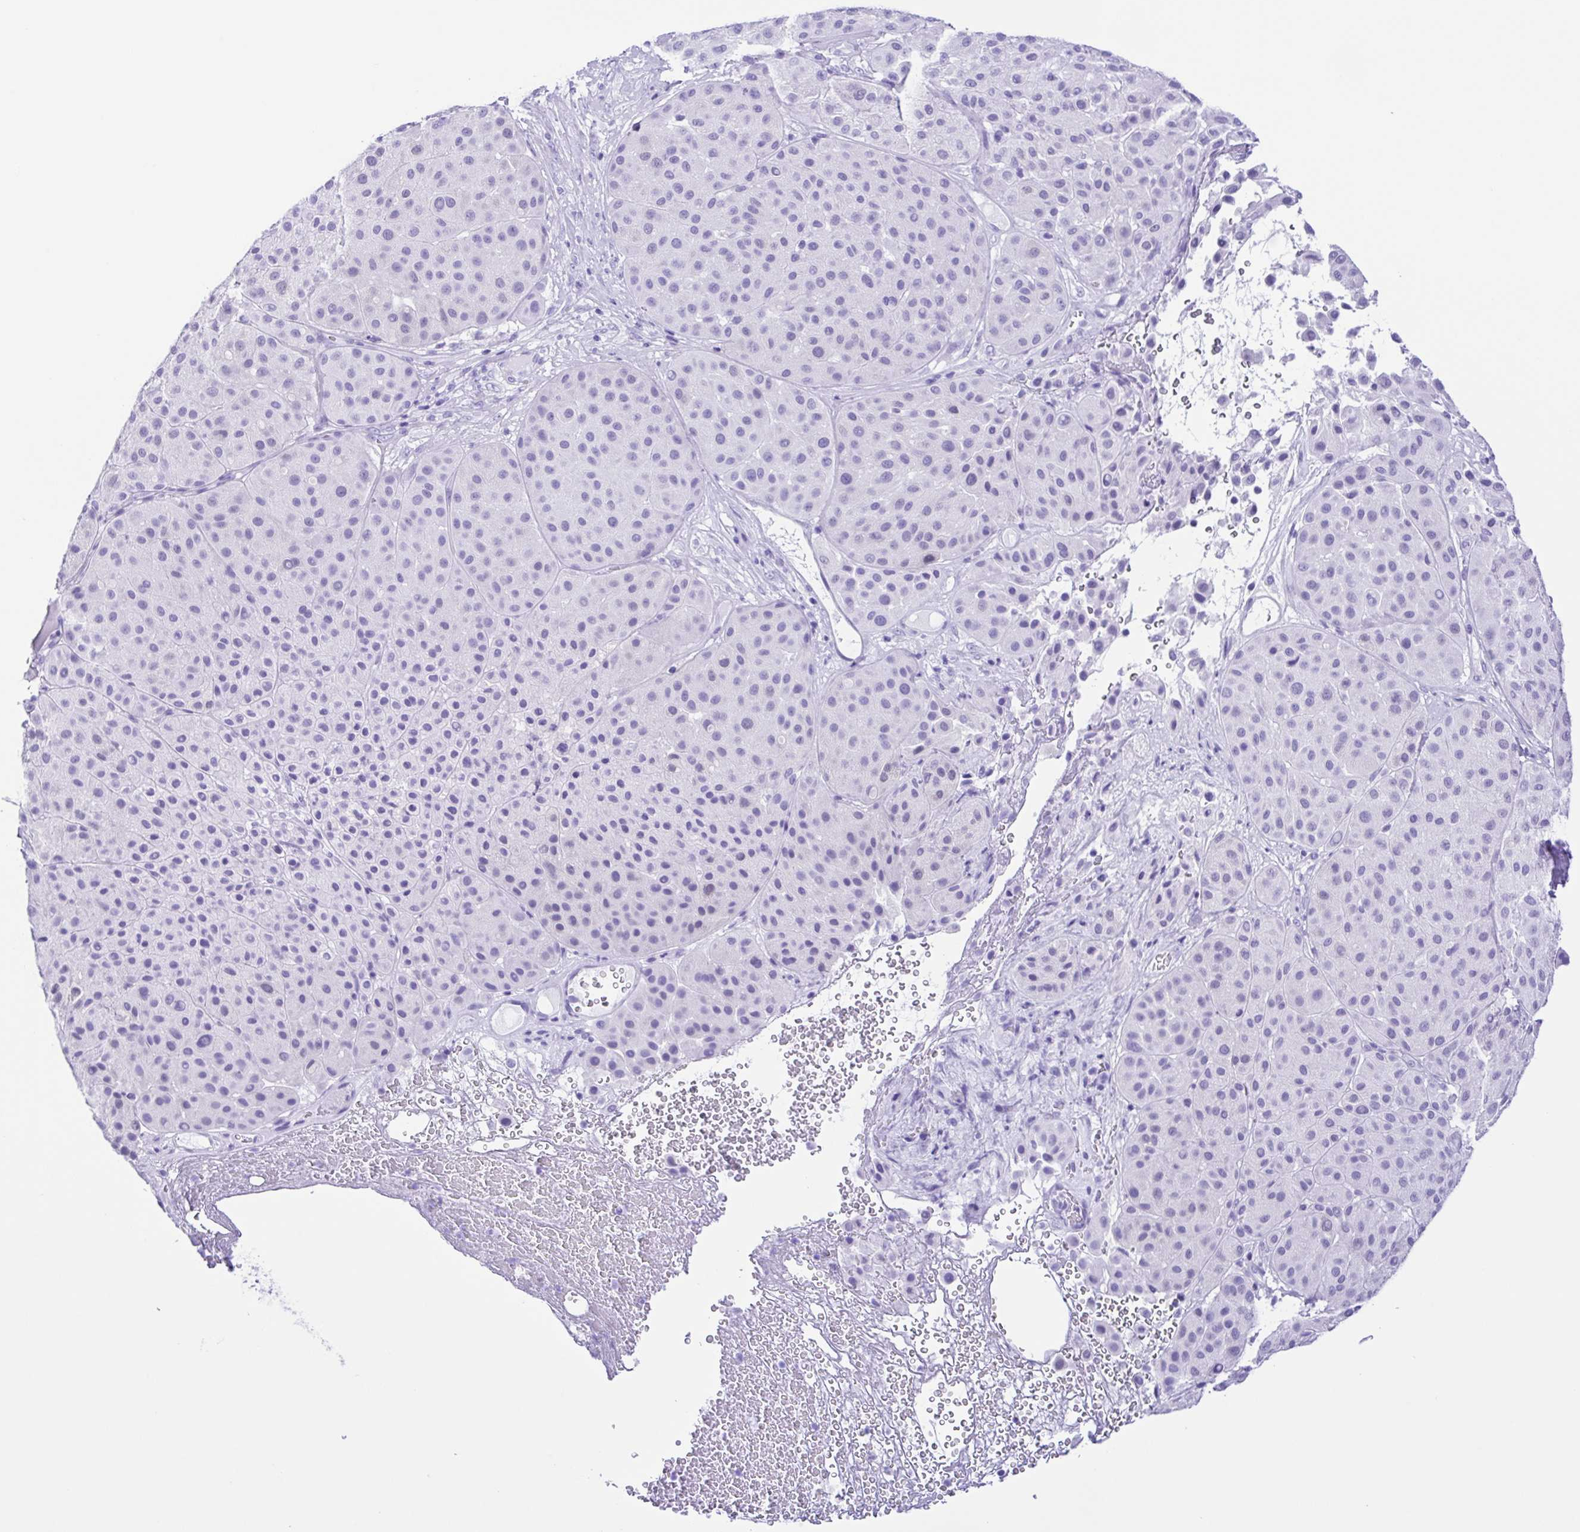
{"staining": {"intensity": "negative", "quantity": "none", "location": "none"}, "tissue": "melanoma", "cell_type": "Tumor cells", "image_type": "cancer", "snomed": [{"axis": "morphology", "description": "Malignant melanoma, Metastatic site"}, {"axis": "topography", "description": "Smooth muscle"}], "caption": "Immunohistochemistry (IHC) of human melanoma exhibits no positivity in tumor cells.", "gene": "ERP27", "patient": {"sex": "male", "age": 41}}